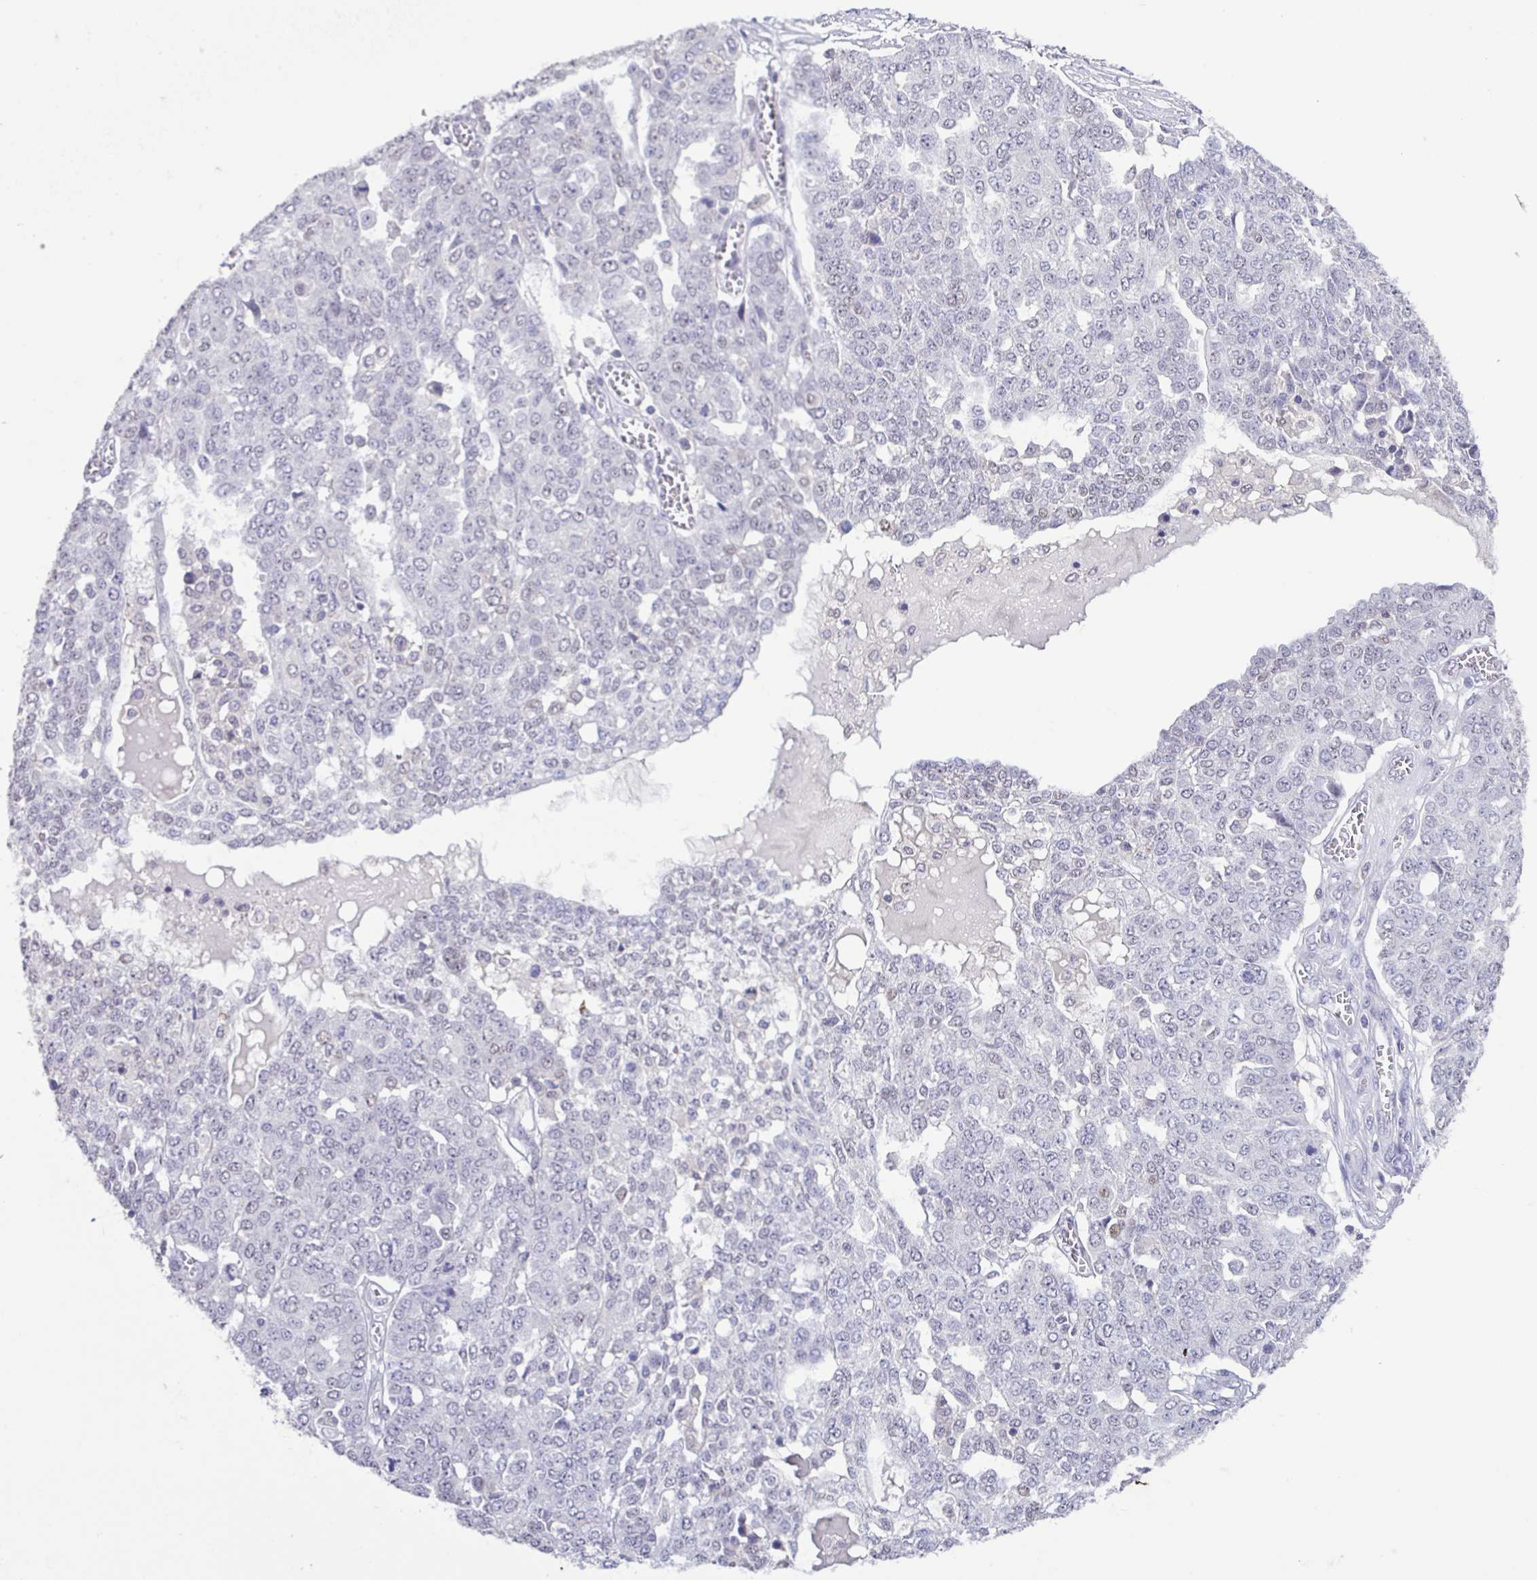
{"staining": {"intensity": "negative", "quantity": "none", "location": "none"}, "tissue": "ovarian cancer", "cell_type": "Tumor cells", "image_type": "cancer", "snomed": [{"axis": "morphology", "description": "Cystadenocarcinoma, serous, NOS"}, {"axis": "topography", "description": "Soft tissue"}, {"axis": "topography", "description": "Ovary"}], "caption": "This photomicrograph is of ovarian cancer (serous cystadenocarcinoma) stained with immunohistochemistry (IHC) to label a protein in brown with the nuclei are counter-stained blue. There is no expression in tumor cells.", "gene": "ACTRT3", "patient": {"sex": "female", "age": 57}}